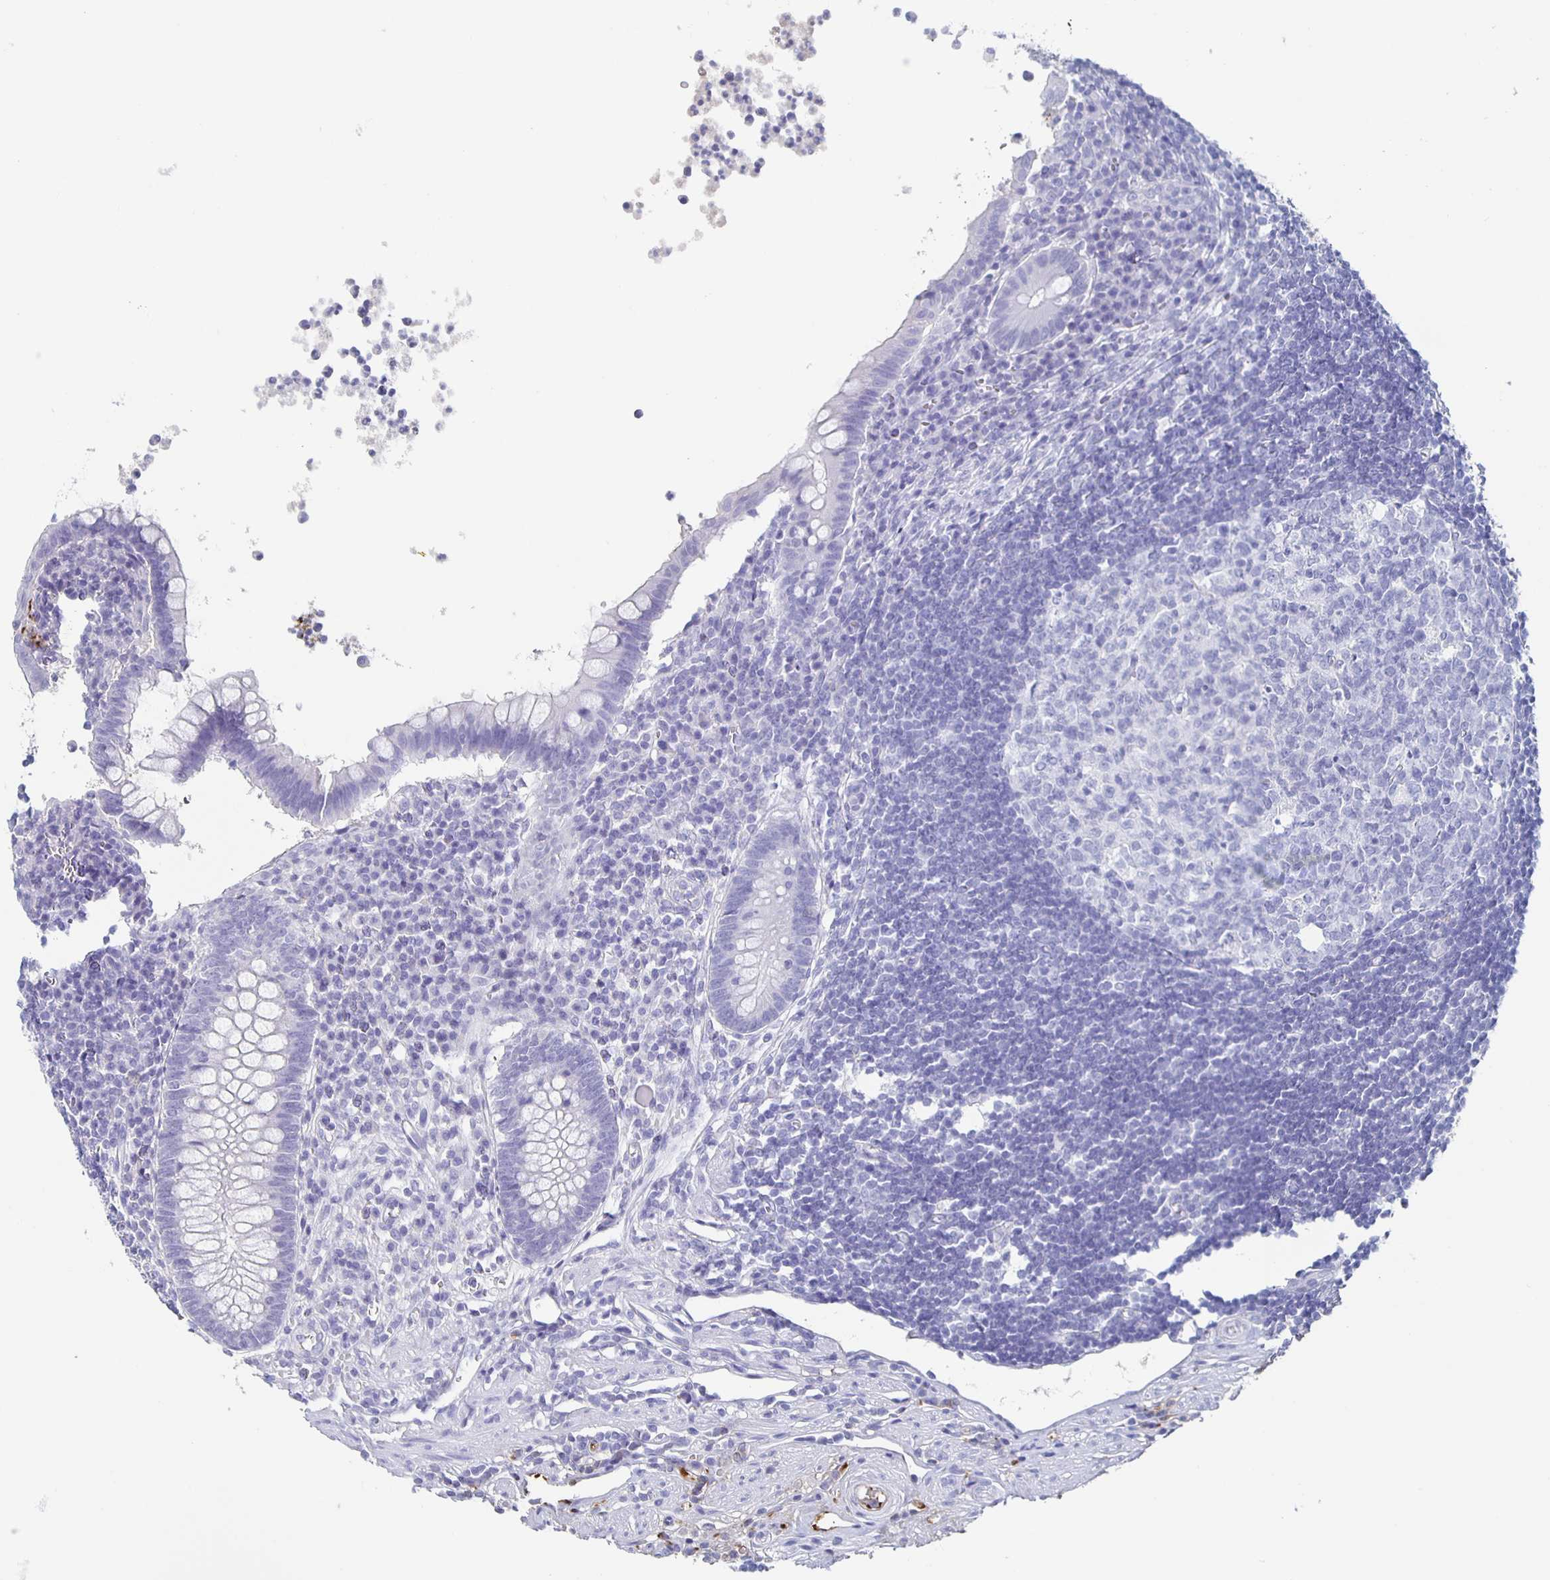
{"staining": {"intensity": "negative", "quantity": "none", "location": "none"}, "tissue": "appendix", "cell_type": "Glandular cells", "image_type": "normal", "snomed": [{"axis": "morphology", "description": "Normal tissue, NOS"}, {"axis": "topography", "description": "Appendix"}], "caption": "Photomicrograph shows no protein expression in glandular cells of benign appendix. (DAB (3,3'-diaminobenzidine) immunohistochemistry (IHC), high magnification).", "gene": "FGA", "patient": {"sex": "female", "age": 56}}